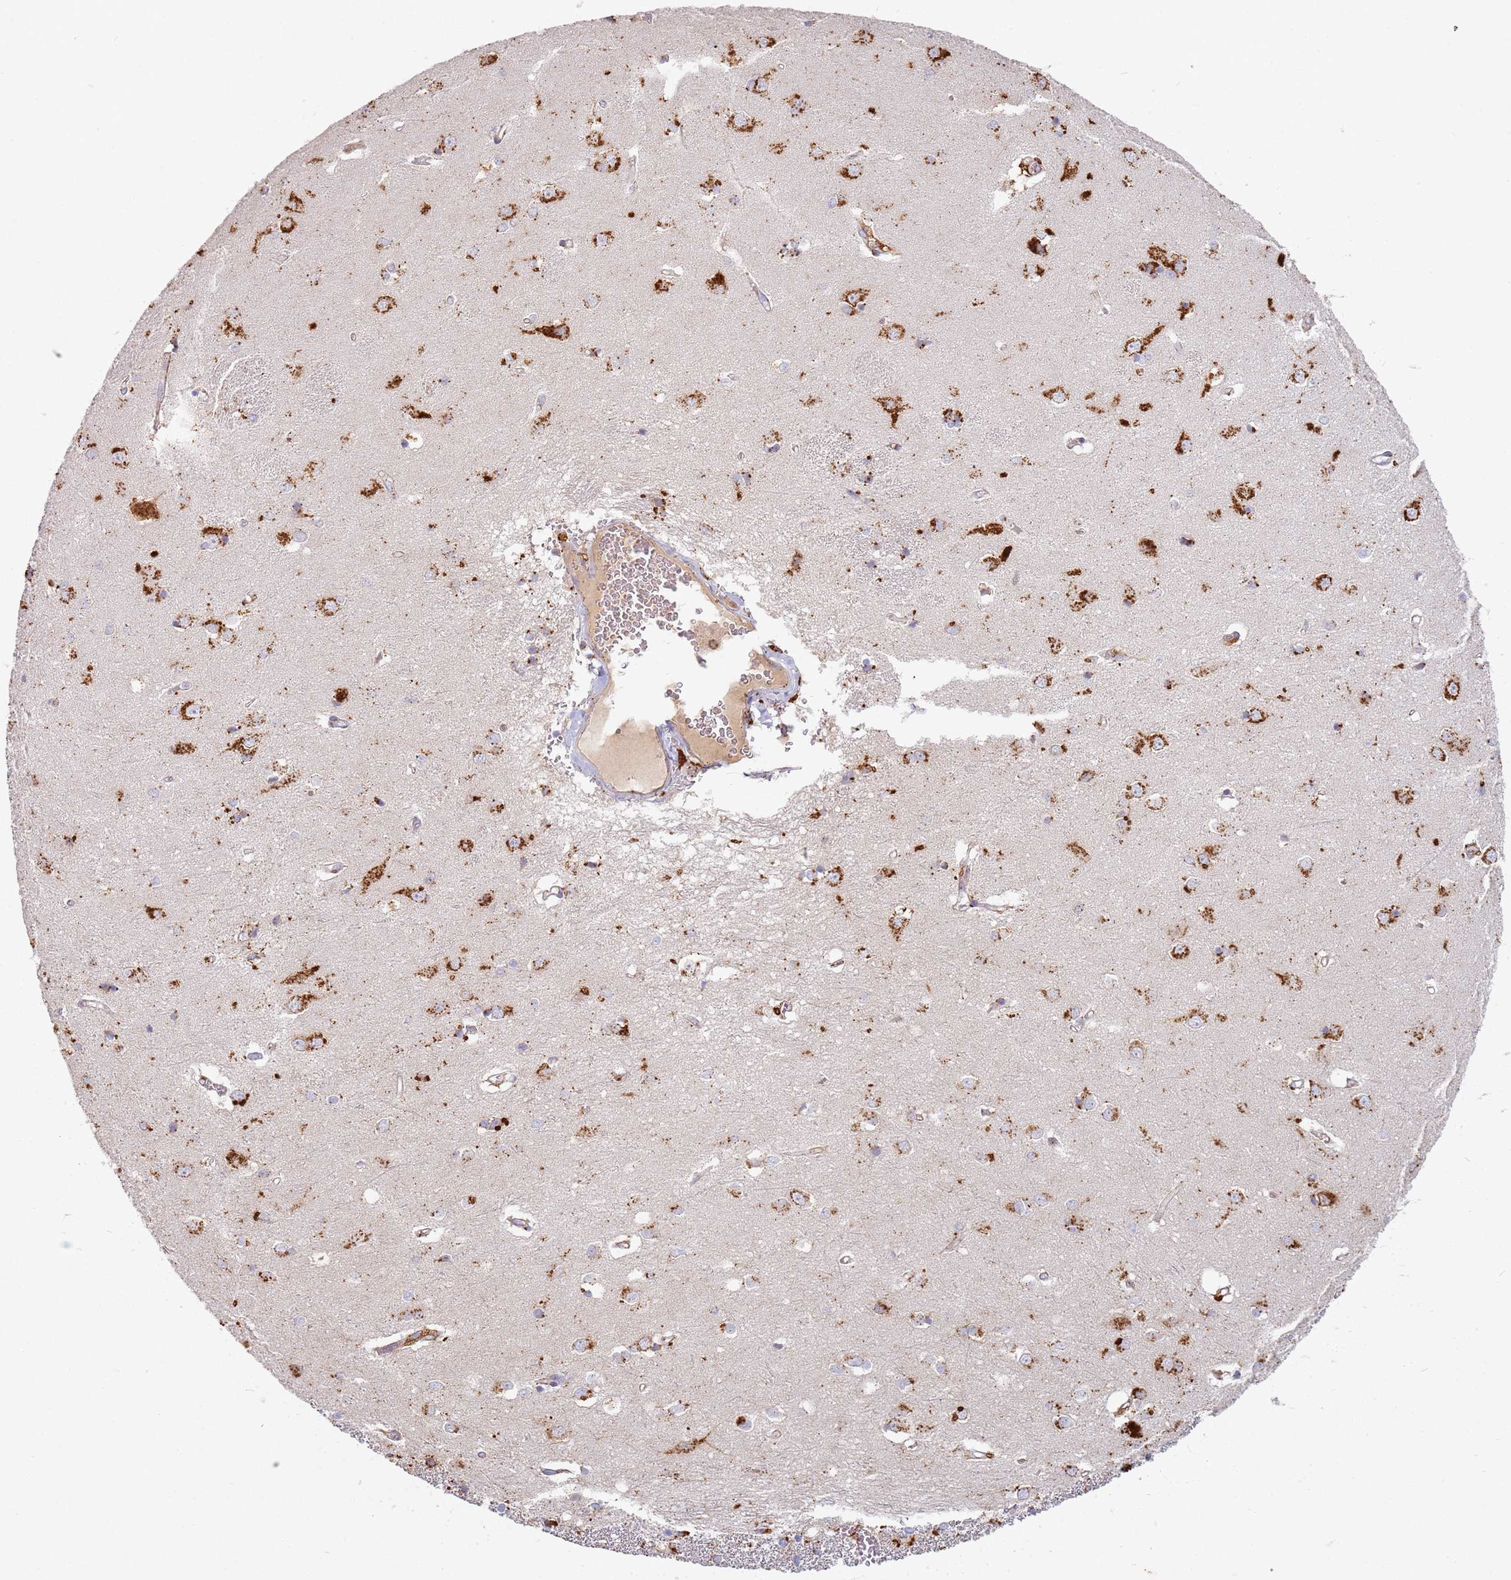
{"staining": {"intensity": "negative", "quantity": "none", "location": "none"}, "tissue": "caudate", "cell_type": "Glial cells", "image_type": "normal", "snomed": [{"axis": "morphology", "description": "Normal tissue, NOS"}, {"axis": "topography", "description": "Lateral ventricle wall"}], "caption": "IHC photomicrograph of normal caudate: caudate stained with DAB reveals no significant protein staining in glial cells.", "gene": "TMEM229B", "patient": {"sex": "male", "age": 37}}